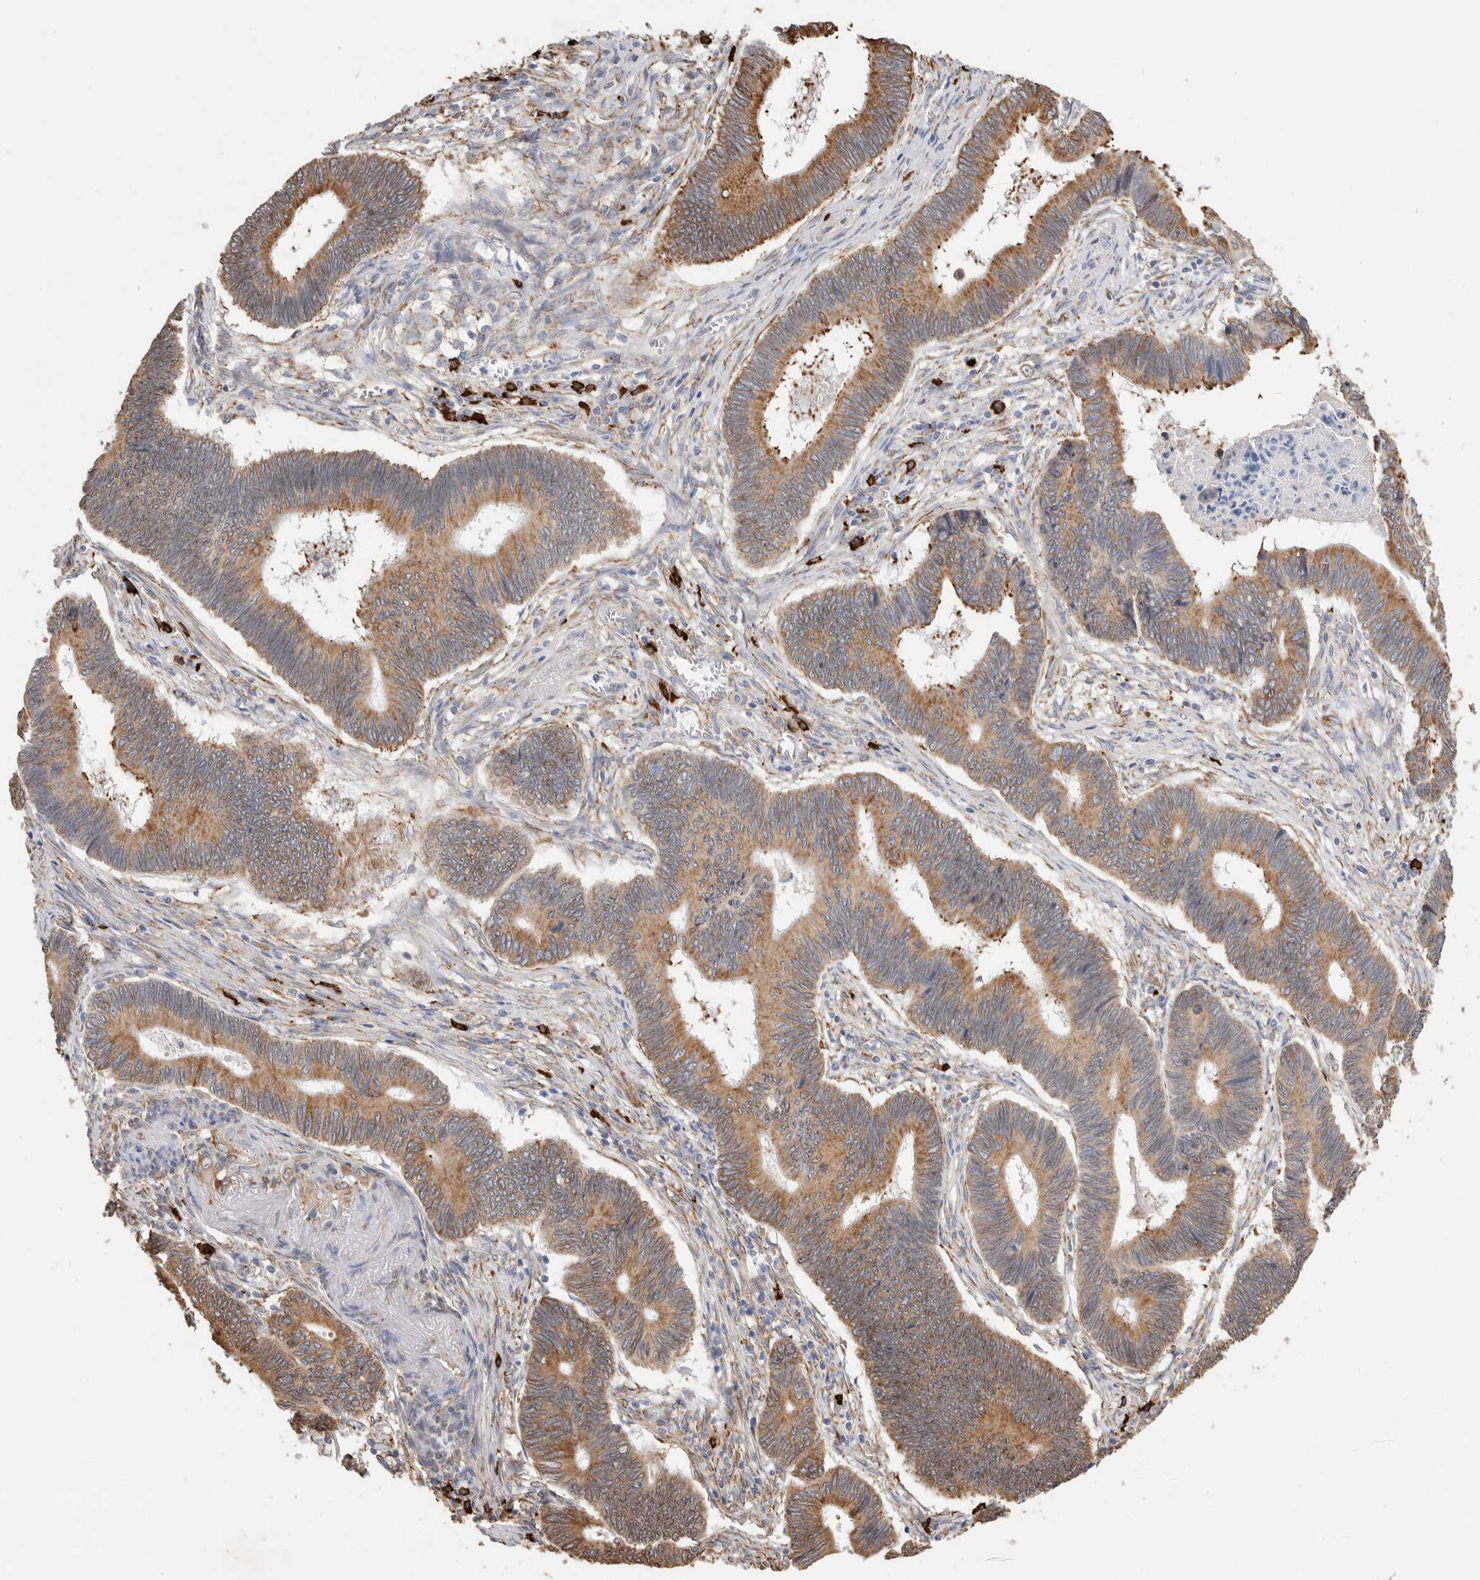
{"staining": {"intensity": "moderate", "quantity": ">75%", "location": "cytoplasmic/membranous"}, "tissue": "pancreatic cancer", "cell_type": "Tumor cells", "image_type": "cancer", "snomed": [{"axis": "morphology", "description": "Adenocarcinoma, NOS"}, {"axis": "topography", "description": "Pancreas"}], "caption": "Immunohistochemistry (IHC) photomicrograph of neoplastic tissue: human adenocarcinoma (pancreatic) stained using immunohistochemistry (IHC) demonstrates medium levels of moderate protein expression localized specifically in the cytoplasmic/membranous of tumor cells, appearing as a cytoplasmic/membranous brown color.", "gene": "BLOC1S5", "patient": {"sex": "female", "age": 70}}